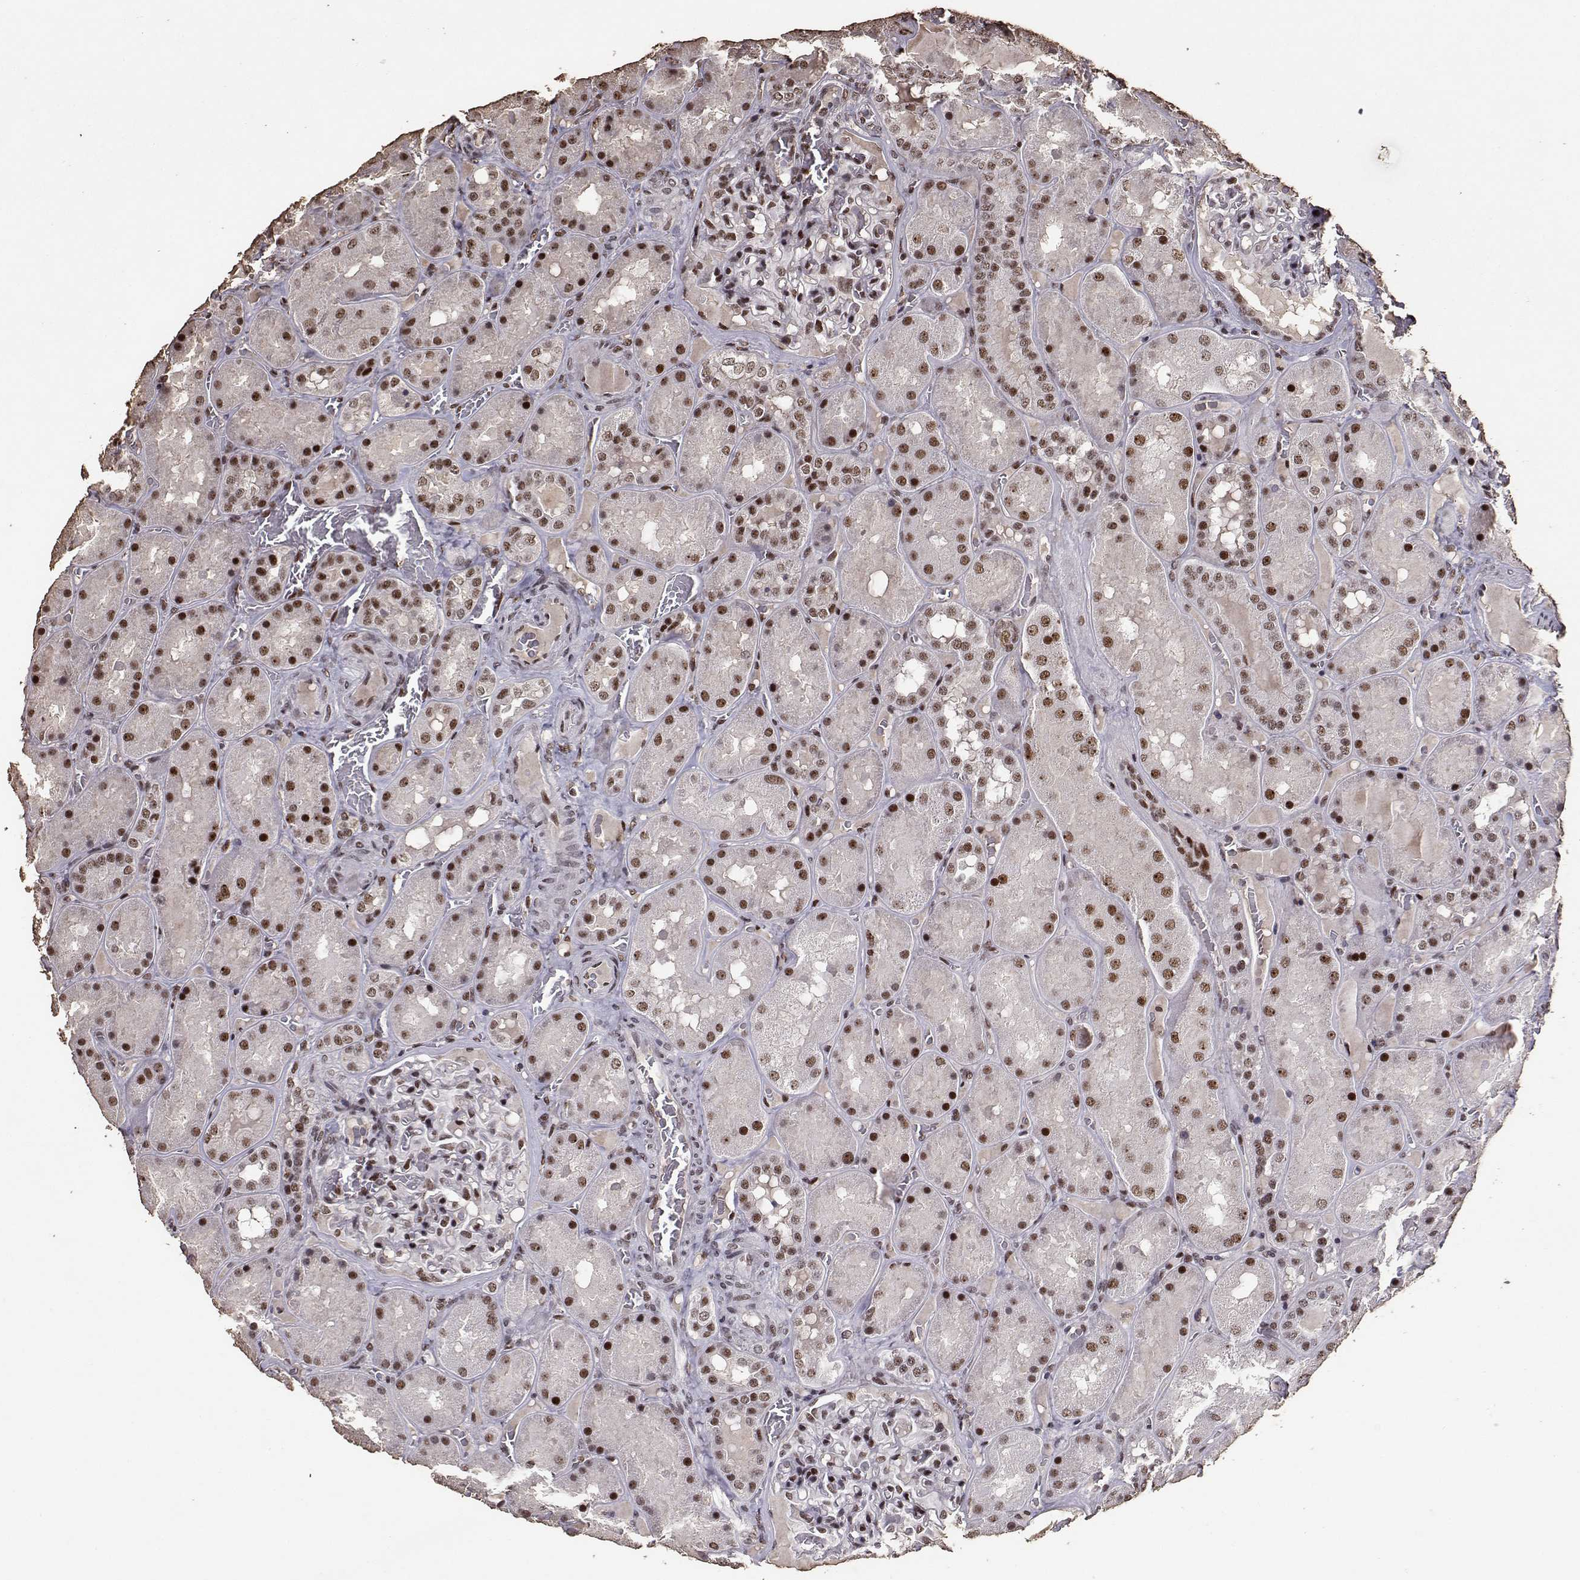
{"staining": {"intensity": "strong", "quantity": ">75%", "location": "nuclear"}, "tissue": "kidney", "cell_type": "Cells in glomeruli", "image_type": "normal", "snomed": [{"axis": "morphology", "description": "Normal tissue, NOS"}, {"axis": "topography", "description": "Kidney"}], "caption": "Brown immunohistochemical staining in normal human kidney displays strong nuclear positivity in approximately >75% of cells in glomeruli. The staining is performed using DAB (3,3'-diaminobenzidine) brown chromogen to label protein expression. The nuclei are counter-stained blue using hematoxylin.", "gene": "TOE1", "patient": {"sex": "male", "age": 73}}